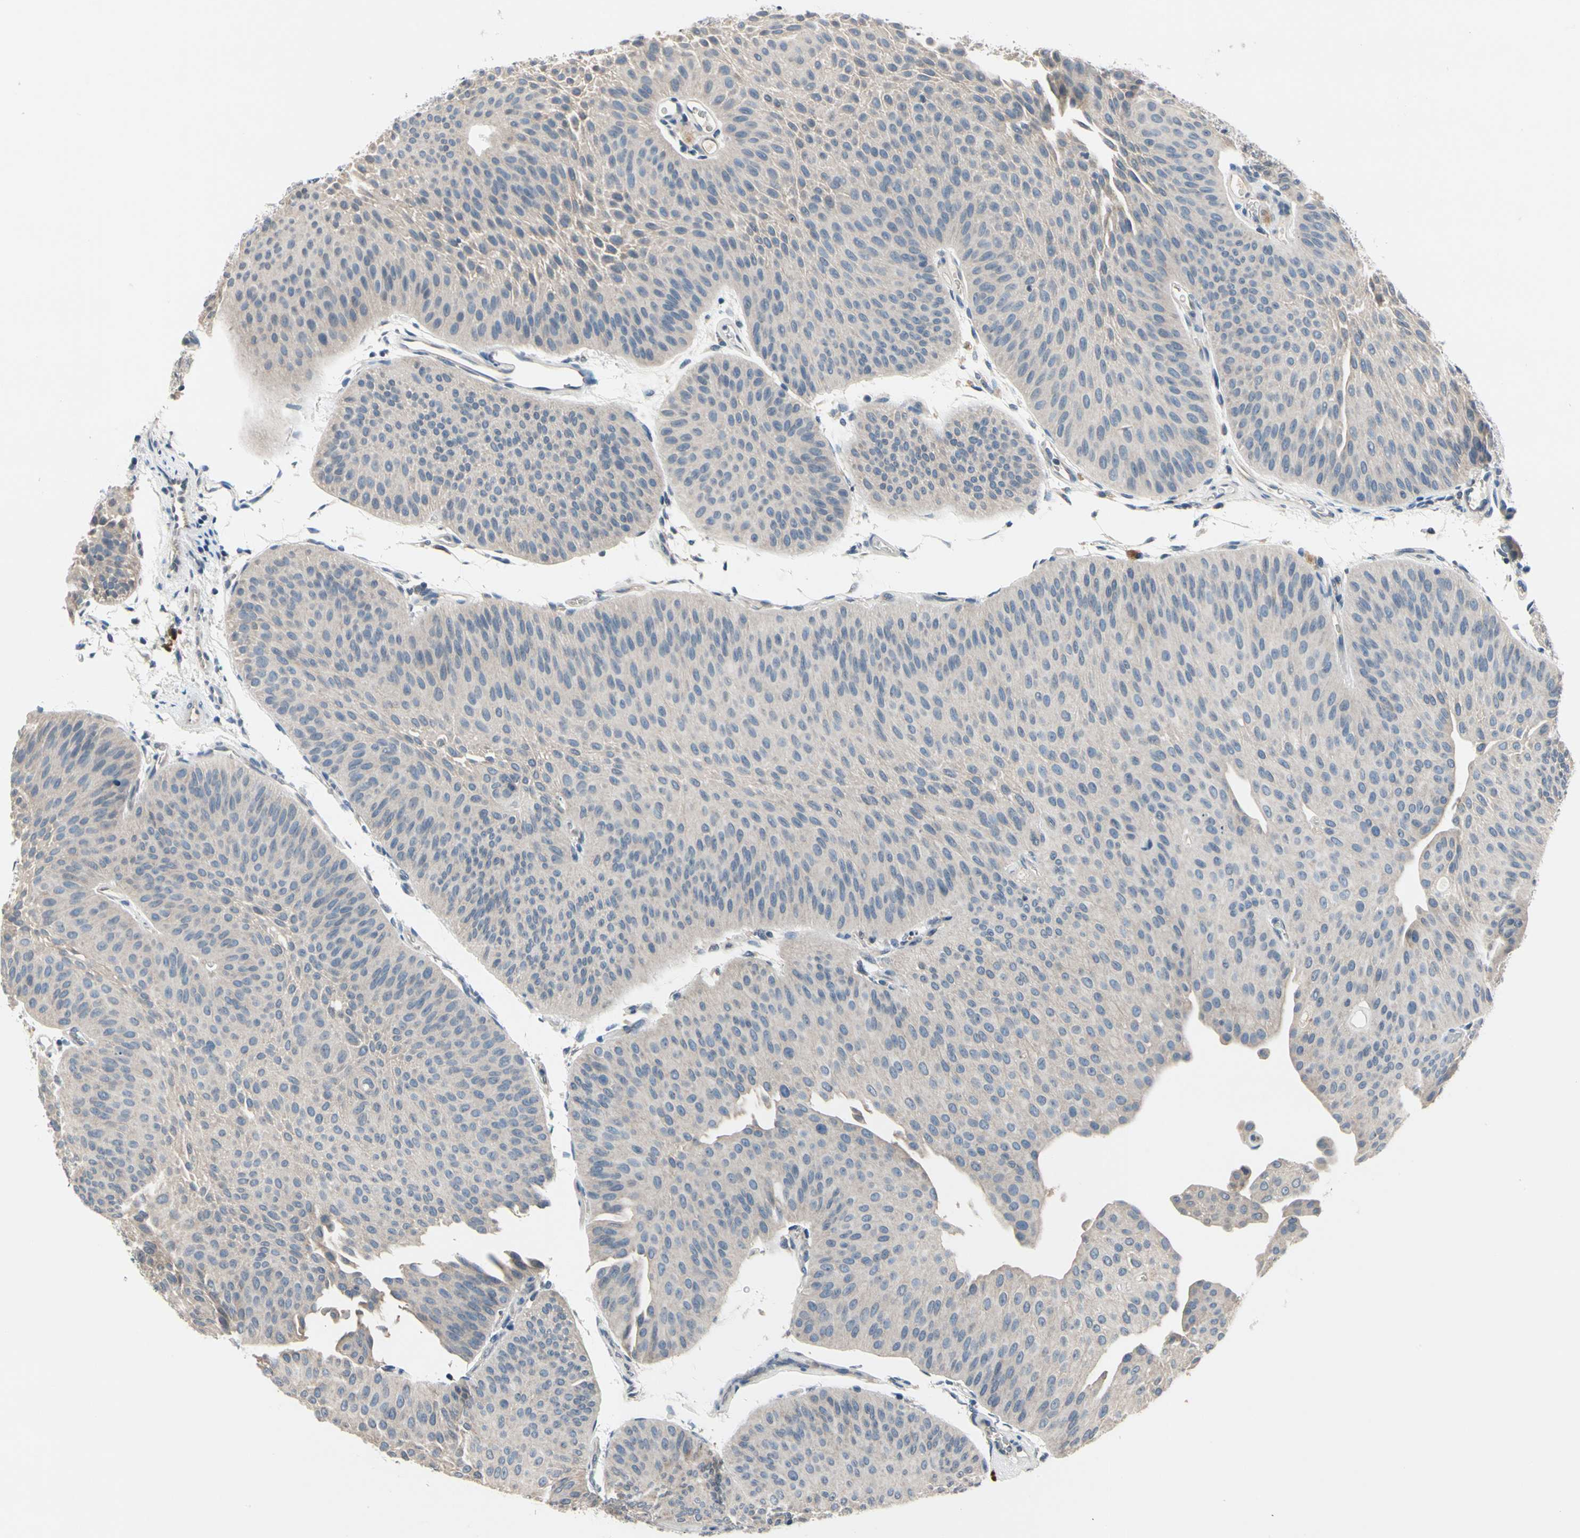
{"staining": {"intensity": "weak", "quantity": ">75%", "location": "cytoplasmic/membranous"}, "tissue": "urothelial cancer", "cell_type": "Tumor cells", "image_type": "cancer", "snomed": [{"axis": "morphology", "description": "Urothelial carcinoma, Low grade"}, {"axis": "topography", "description": "Urinary bladder"}], "caption": "Immunohistochemical staining of urothelial carcinoma (low-grade) exhibits weak cytoplasmic/membranous protein staining in about >75% of tumor cells.", "gene": "SELENOK", "patient": {"sex": "female", "age": 60}}